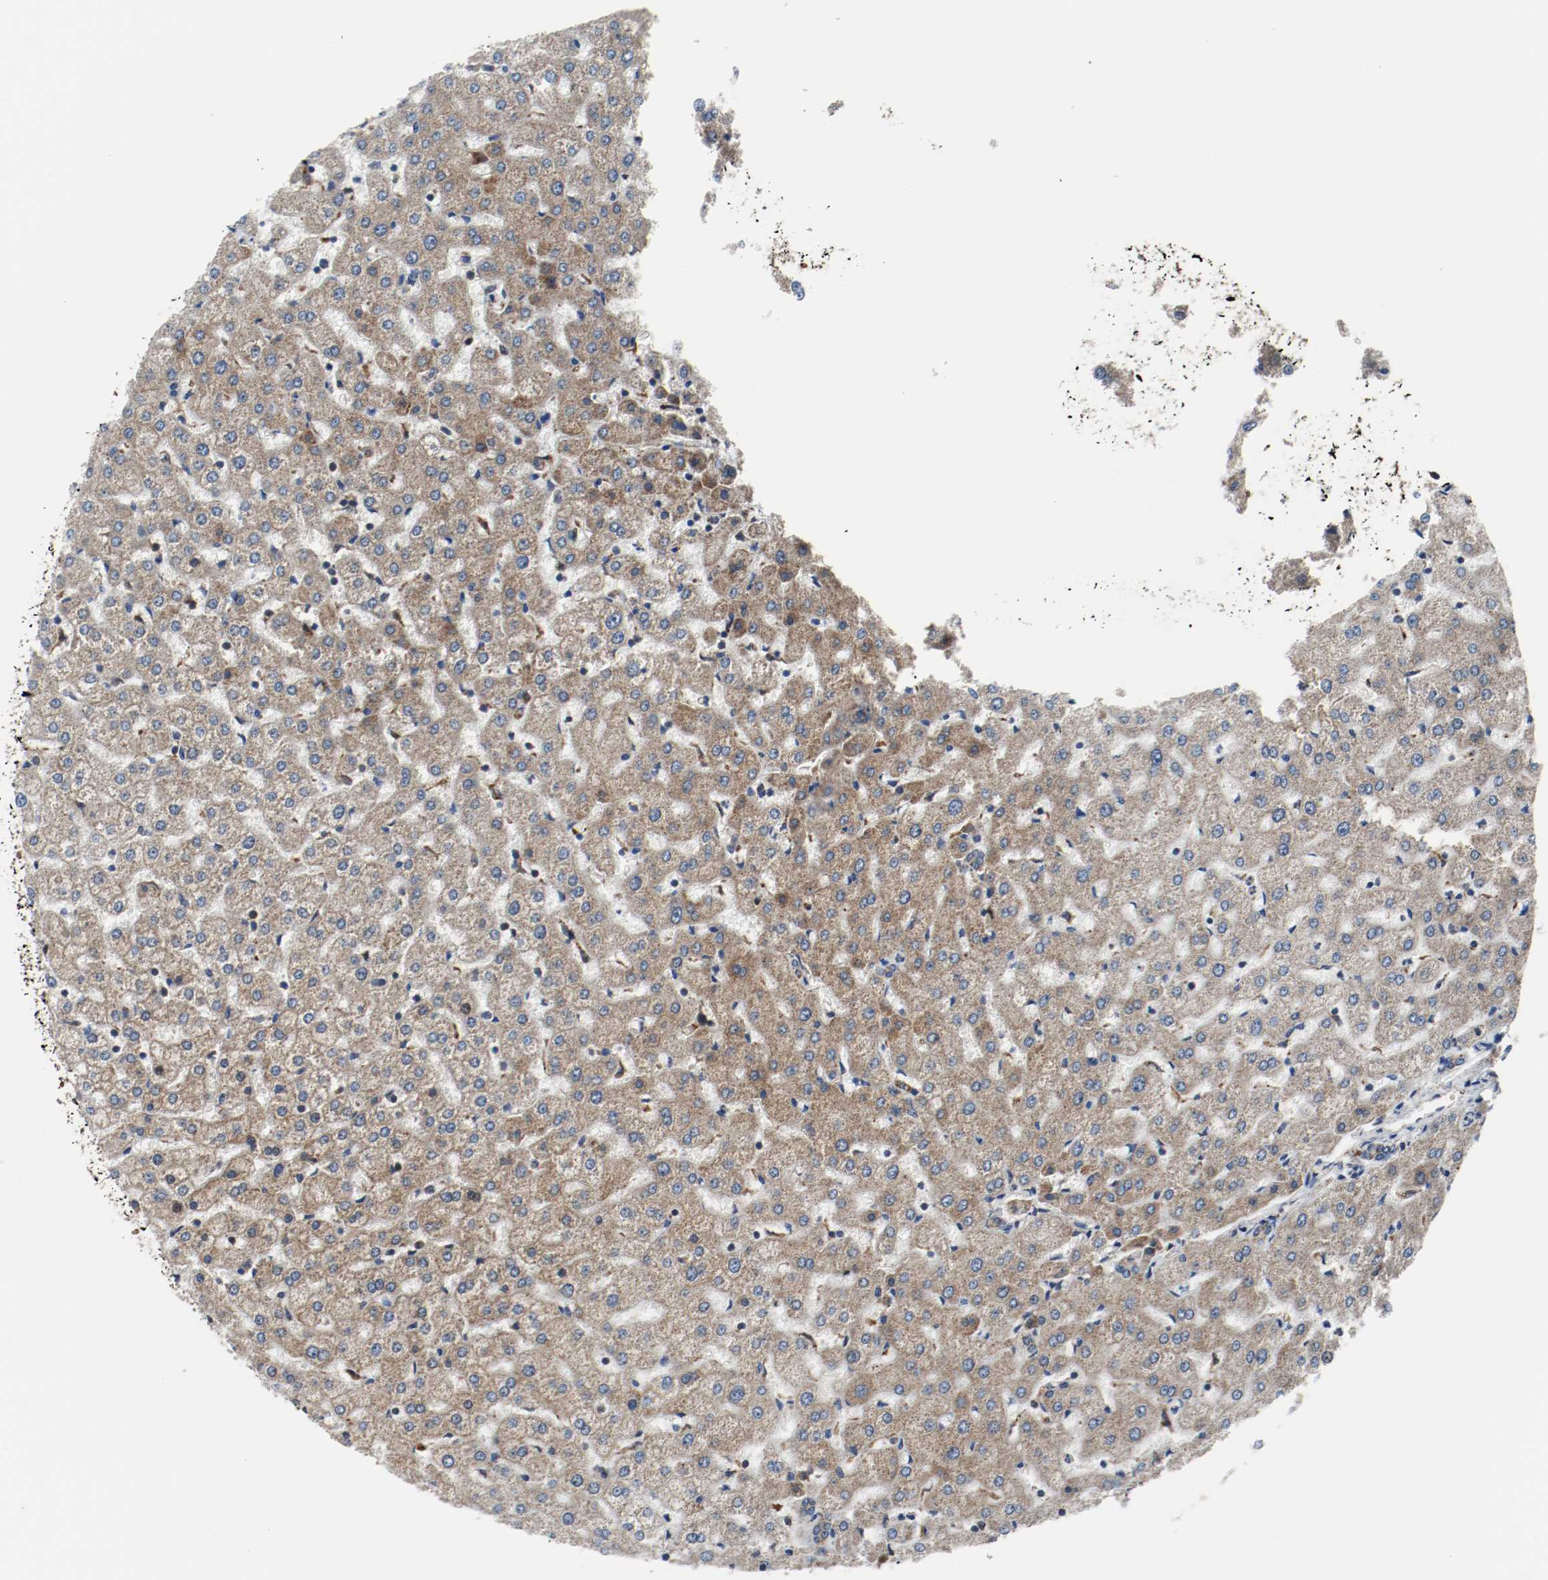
{"staining": {"intensity": "weak", "quantity": ">75%", "location": "cytoplasmic/membranous"}, "tissue": "liver", "cell_type": "Cholangiocytes", "image_type": "normal", "snomed": [{"axis": "morphology", "description": "Normal tissue, NOS"}, {"axis": "morphology", "description": "Fibrosis, NOS"}, {"axis": "topography", "description": "Liver"}], "caption": "Protein expression analysis of normal liver reveals weak cytoplasmic/membranous positivity in about >75% of cholangiocytes.", "gene": "TXNRD1", "patient": {"sex": "female", "age": 29}}